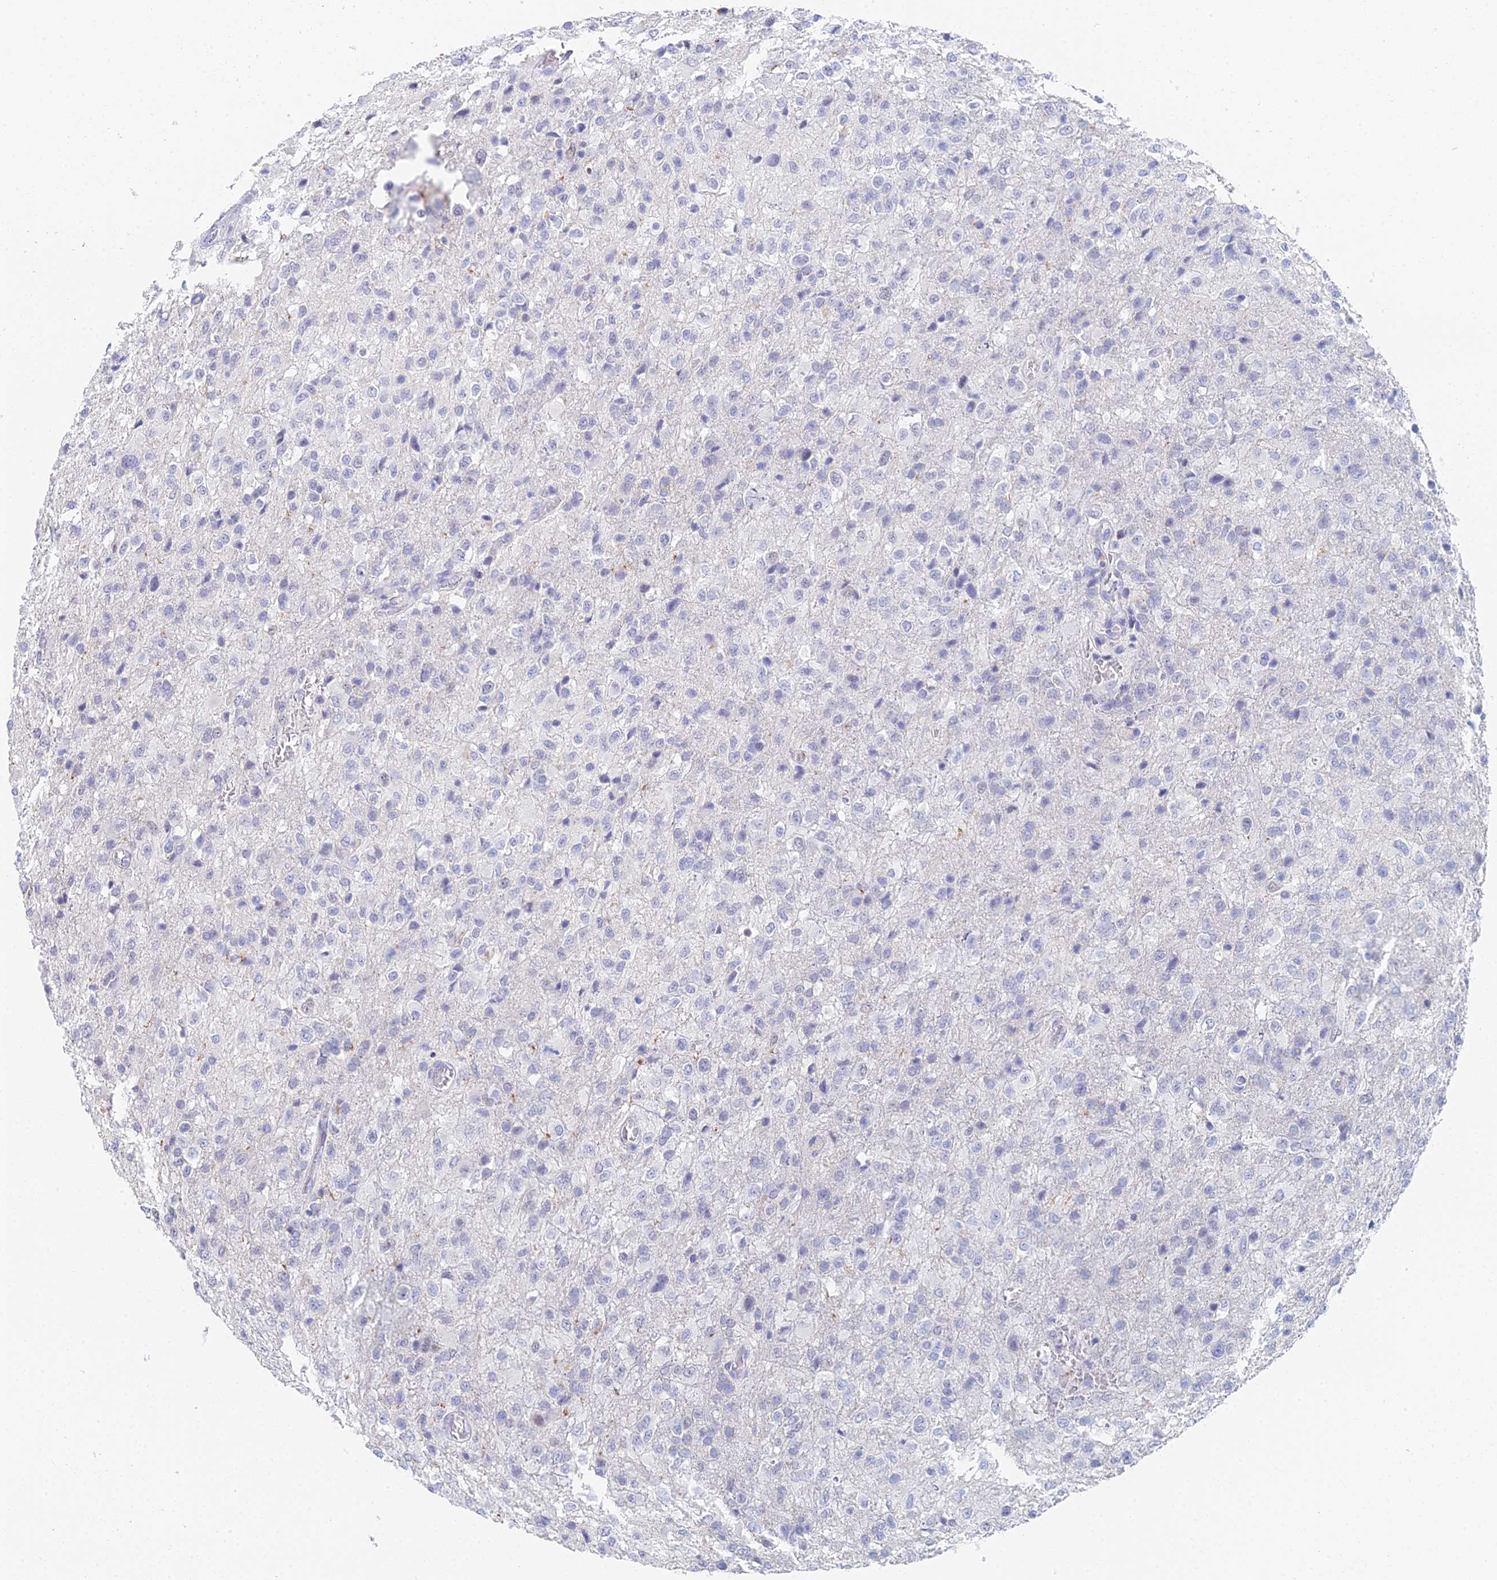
{"staining": {"intensity": "negative", "quantity": "none", "location": "none"}, "tissue": "glioma", "cell_type": "Tumor cells", "image_type": "cancer", "snomed": [{"axis": "morphology", "description": "Glioma, malignant, High grade"}, {"axis": "topography", "description": "Brain"}], "caption": "Human malignant high-grade glioma stained for a protein using immunohistochemistry (IHC) reveals no staining in tumor cells.", "gene": "MCM2", "patient": {"sex": "female", "age": 74}}